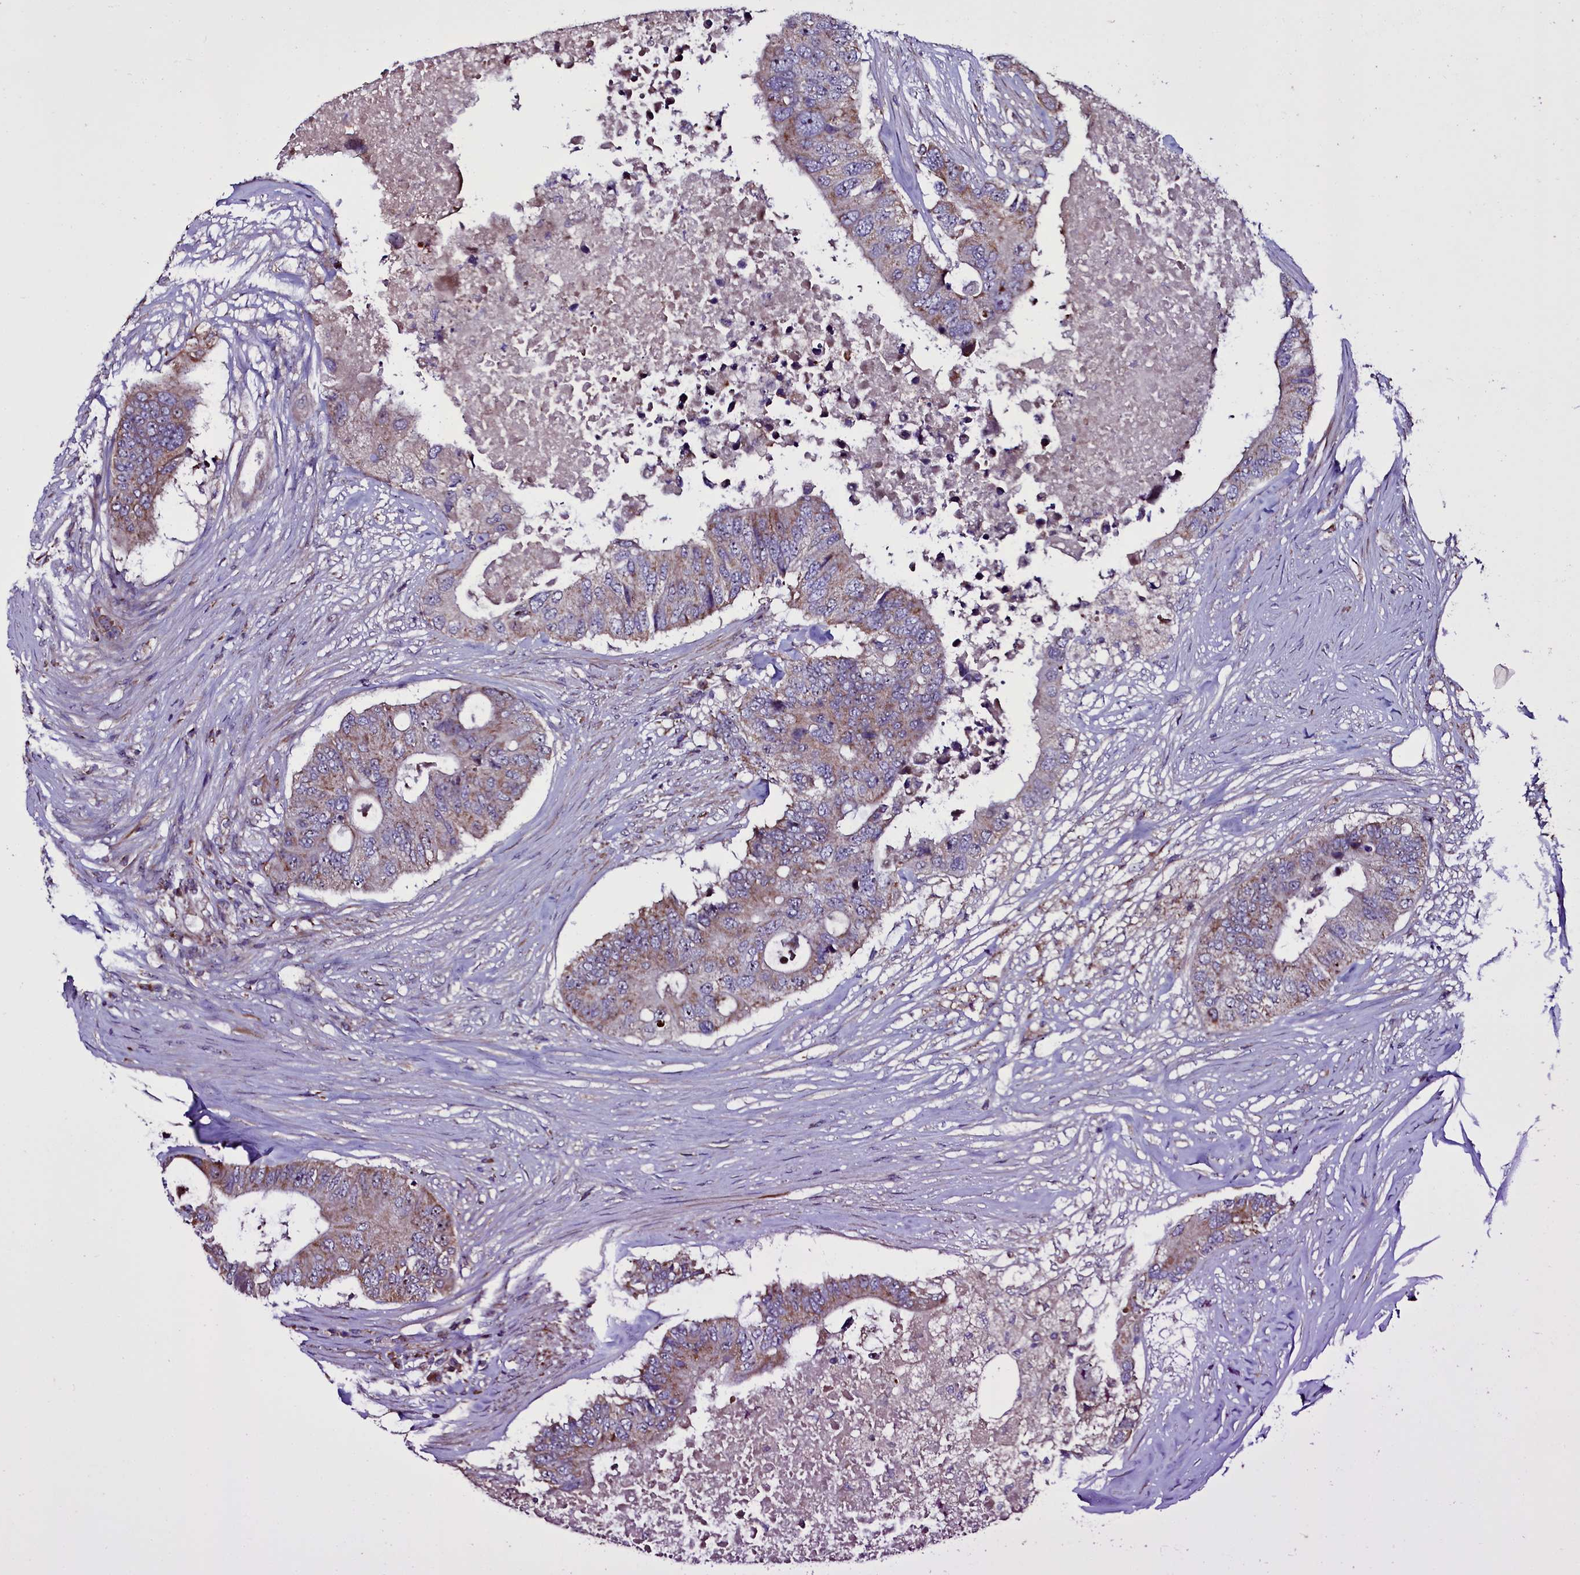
{"staining": {"intensity": "moderate", "quantity": ">75%", "location": "cytoplasmic/membranous,nuclear"}, "tissue": "colorectal cancer", "cell_type": "Tumor cells", "image_type": "cancer", "snomed": [{"axis": "morphology", "description": "Adenocarcinoma, NOS"}, {"axis": "topography", "description": "Colon"}], "caption": "IHC micrograph of colorectal cancer (adenocarcinoma) stained for a protein (brown), which exhibits medium levels of moderate cytoplasmic/membranous and nuclear expression in approximately >75% of tumor cells.", "gene": "NAA80", "patient": {"sex": "male", "age": 71}}